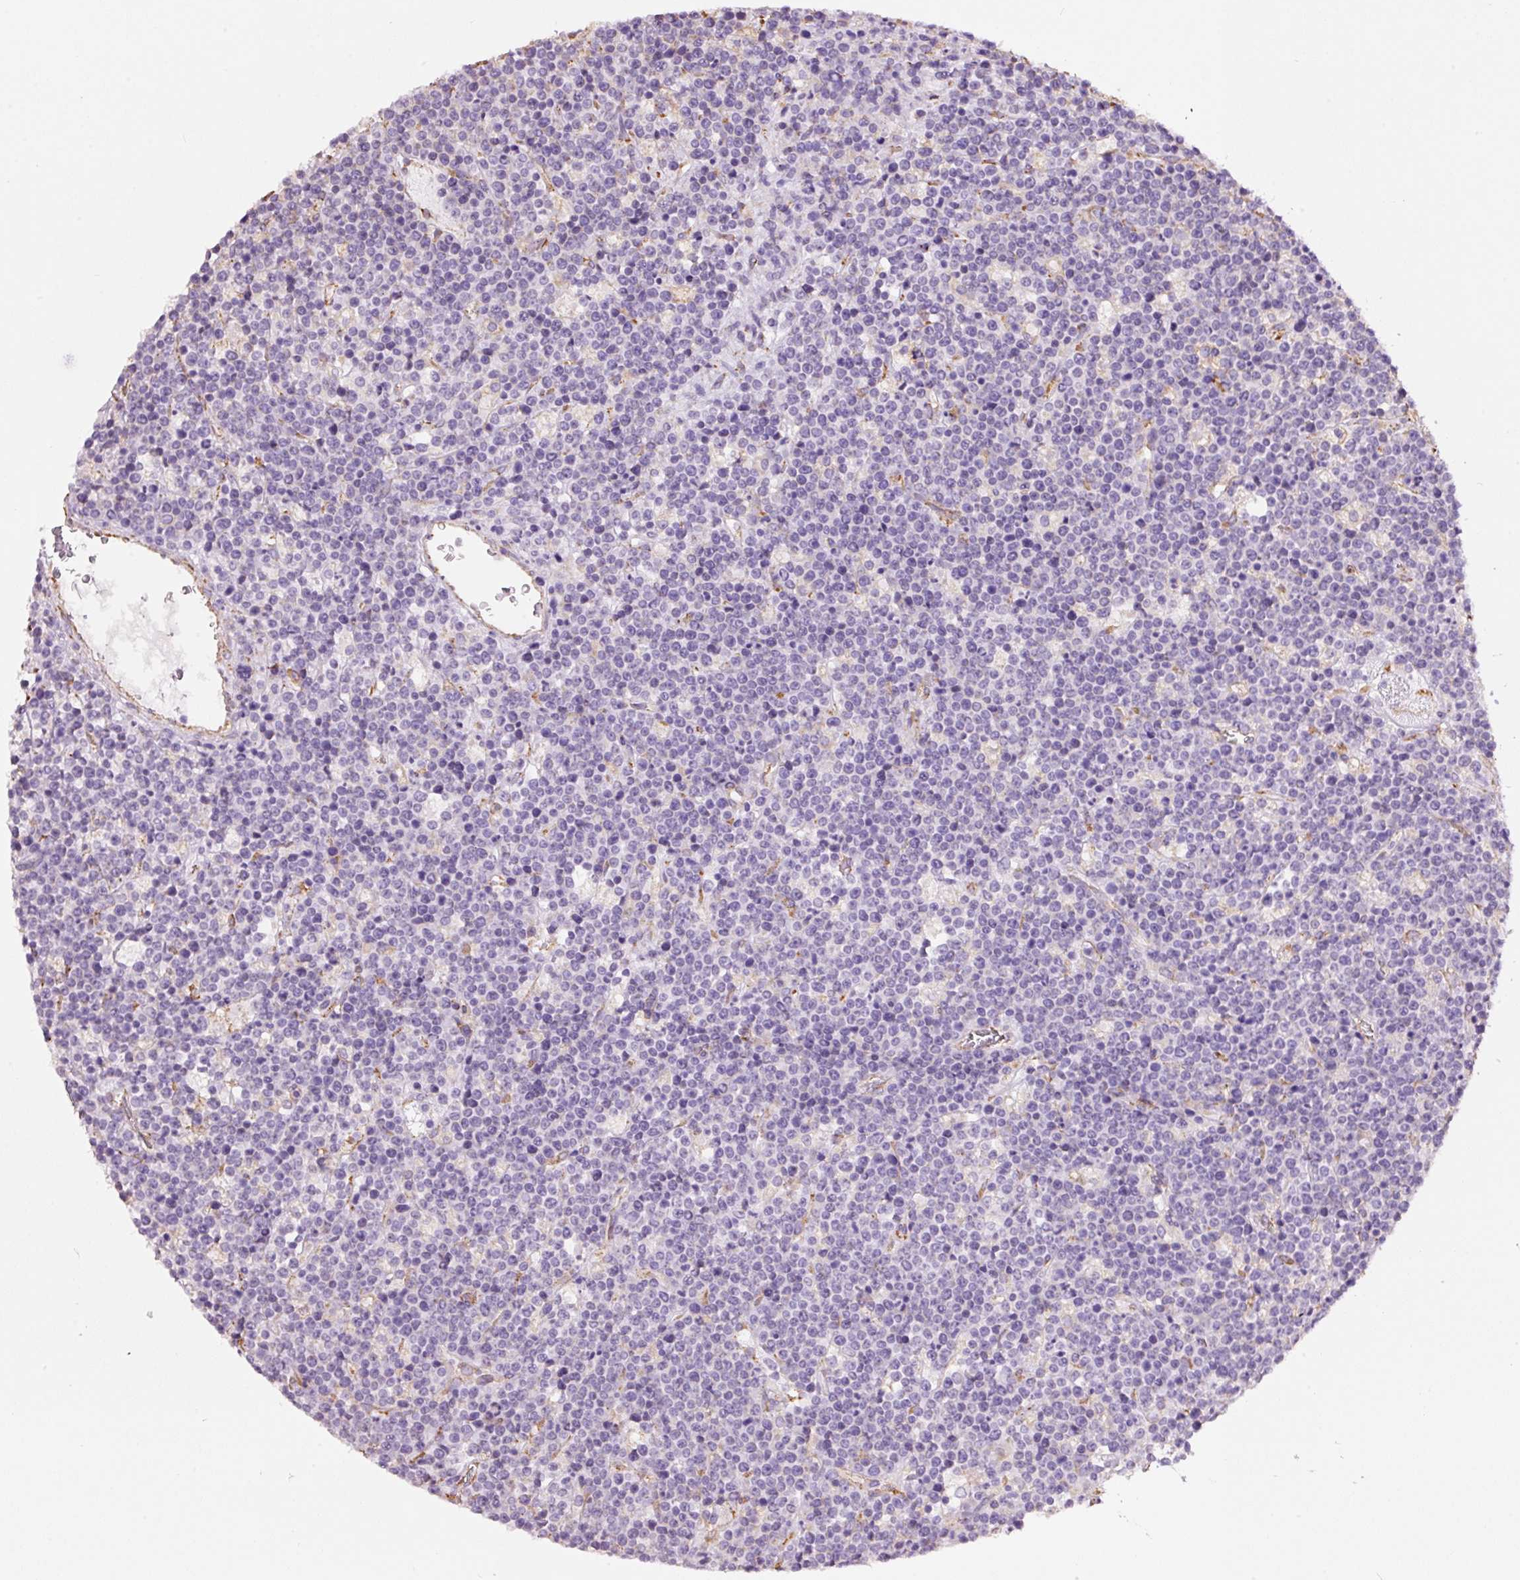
{"staining": {"intensity": "negative", "quantity": "none", "location": "none"}, "tissue": "lymphoma", "cell_type": "Tumor cells", "image_type": "cancer", "snomed": [{"axis": "morphology", "description": "Malignant lymphoma, non-Hodgkin's type, High grade"}, {"axis": "topography", "description": "Ovary"}], "caption": "Immunohistochemistry (IHC) of human high-grade malignant lymphoma, non-Hodgkin's type displays no staining in tumor cells.", "gene": "GCG", "patient": {"sex": "female", "age": 56}}